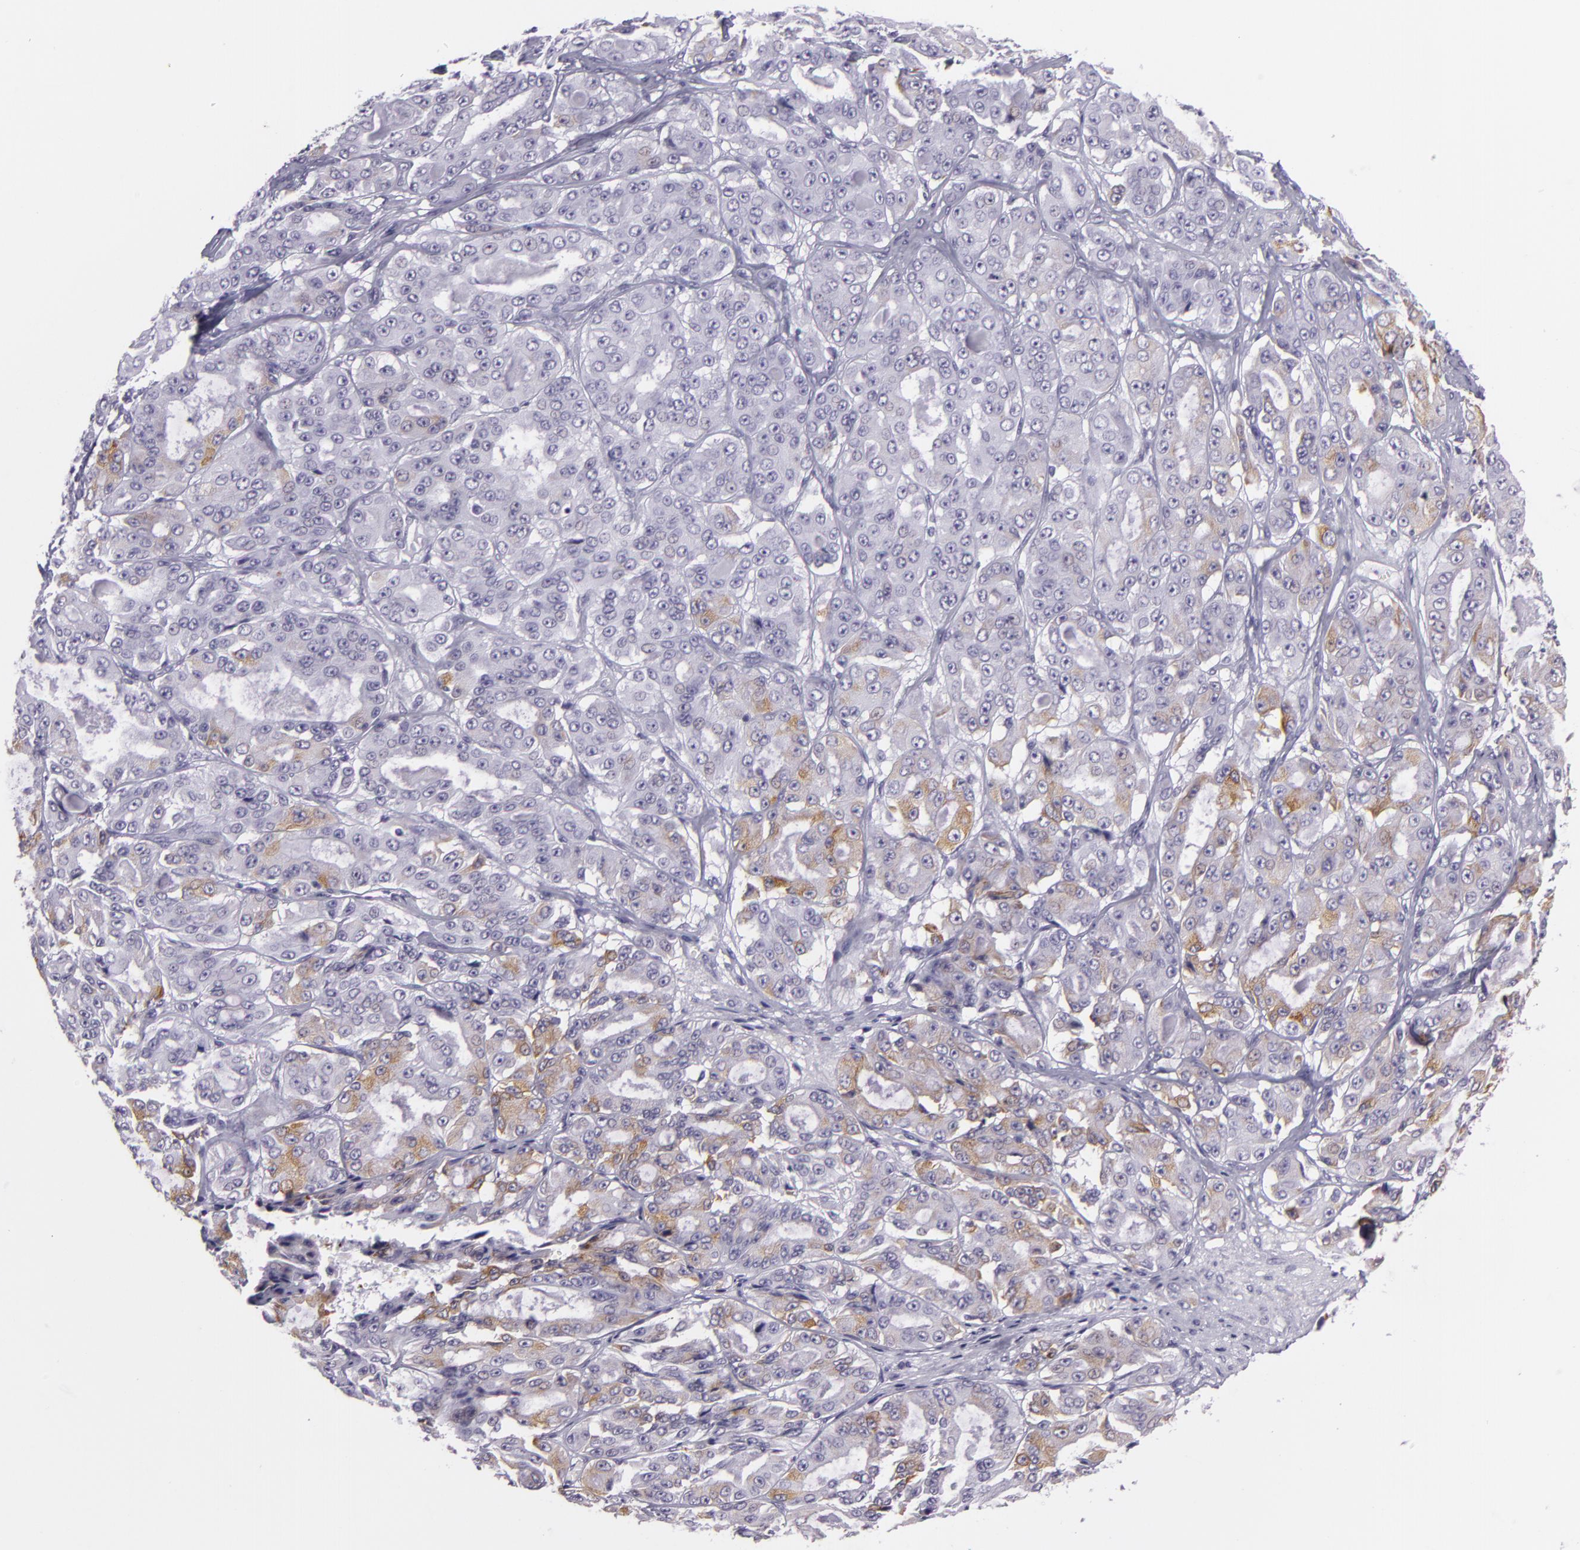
{"staining": {"intensity": "moderate", "quantity": "25%-75%", "location": "cytoplasmic/membranous"}, "tissue": "ovarian cancer", "cell_type": "Tumor cells", "image_type": "cancer", "snomed": [{"axis": "morphology", "description": "Carcinoma, endometroid"}, {"axis": "topography", "description": "Ovary"}], "caption": "Immunohistochemistry photomicrograph of human ovarian endometroid carcinoma stained for a protein (brown), which displays medium levels of moderate cytoplasmic/membranous positivity in approximately 25%-75% of tumor cells.", "gene": "MUC6", "patient": {"sex": "female", "age": 61}}